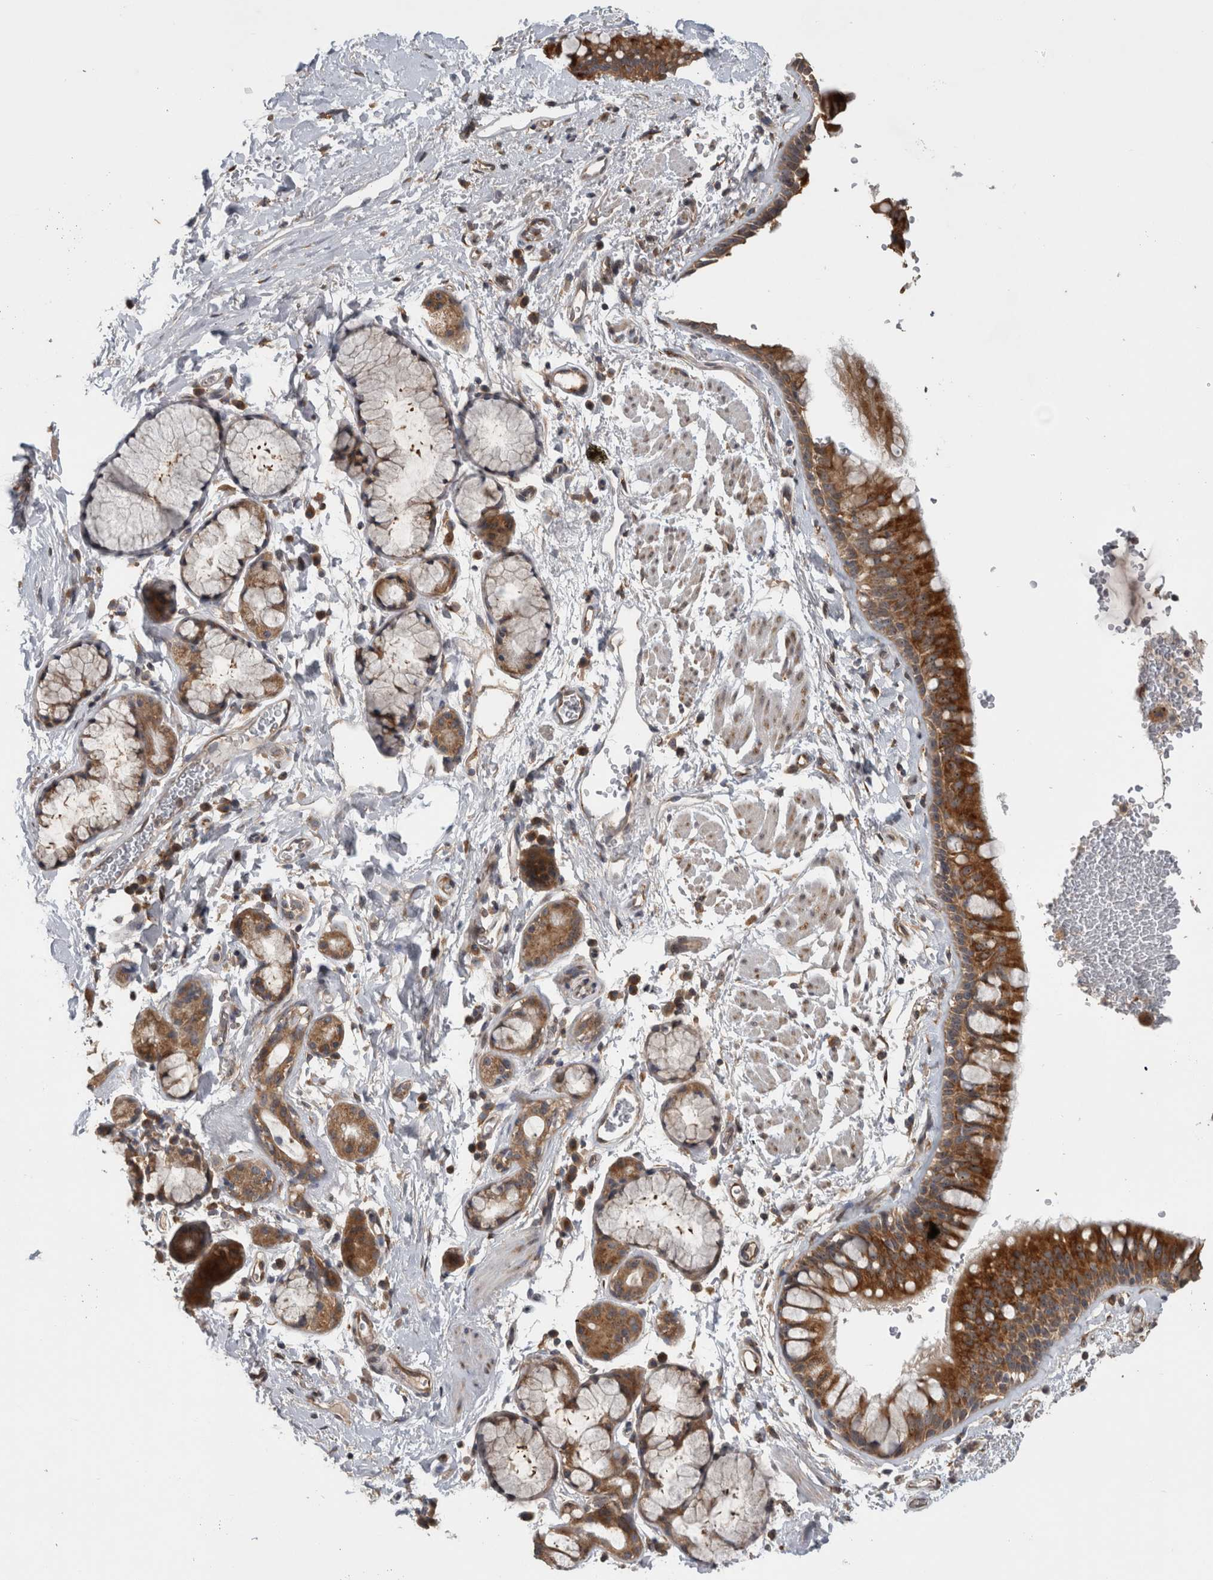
{"staining": {"intensity": "strong", "quantity": ">75%", "location": "cytoplasmic/membranous"}, "tissue": "bronchus", "cell_type": "Respiratory epithelial cells", "image_type": "normal", "snomed": [{"axis": "morphology", "description": "Normal tissue, NOS"}, {"axis": "topography", "description": "Cartilage tissue"}, {"axis": "topography", "description": "Bronchus"}], "caption": "Protein analysis of unremarkable bronchus demonstrates strong cytoplasmic/membranous positivity in about >75% of respiratory epithelial cells. Using DAB (3,3'-diaminobenzidine) (brown) and hematoxylin (blue) stains, captured at high magnification using brightfield microscopy.", "gene": "ATXN2", "patient": {"sex": "female", "age": 53}}